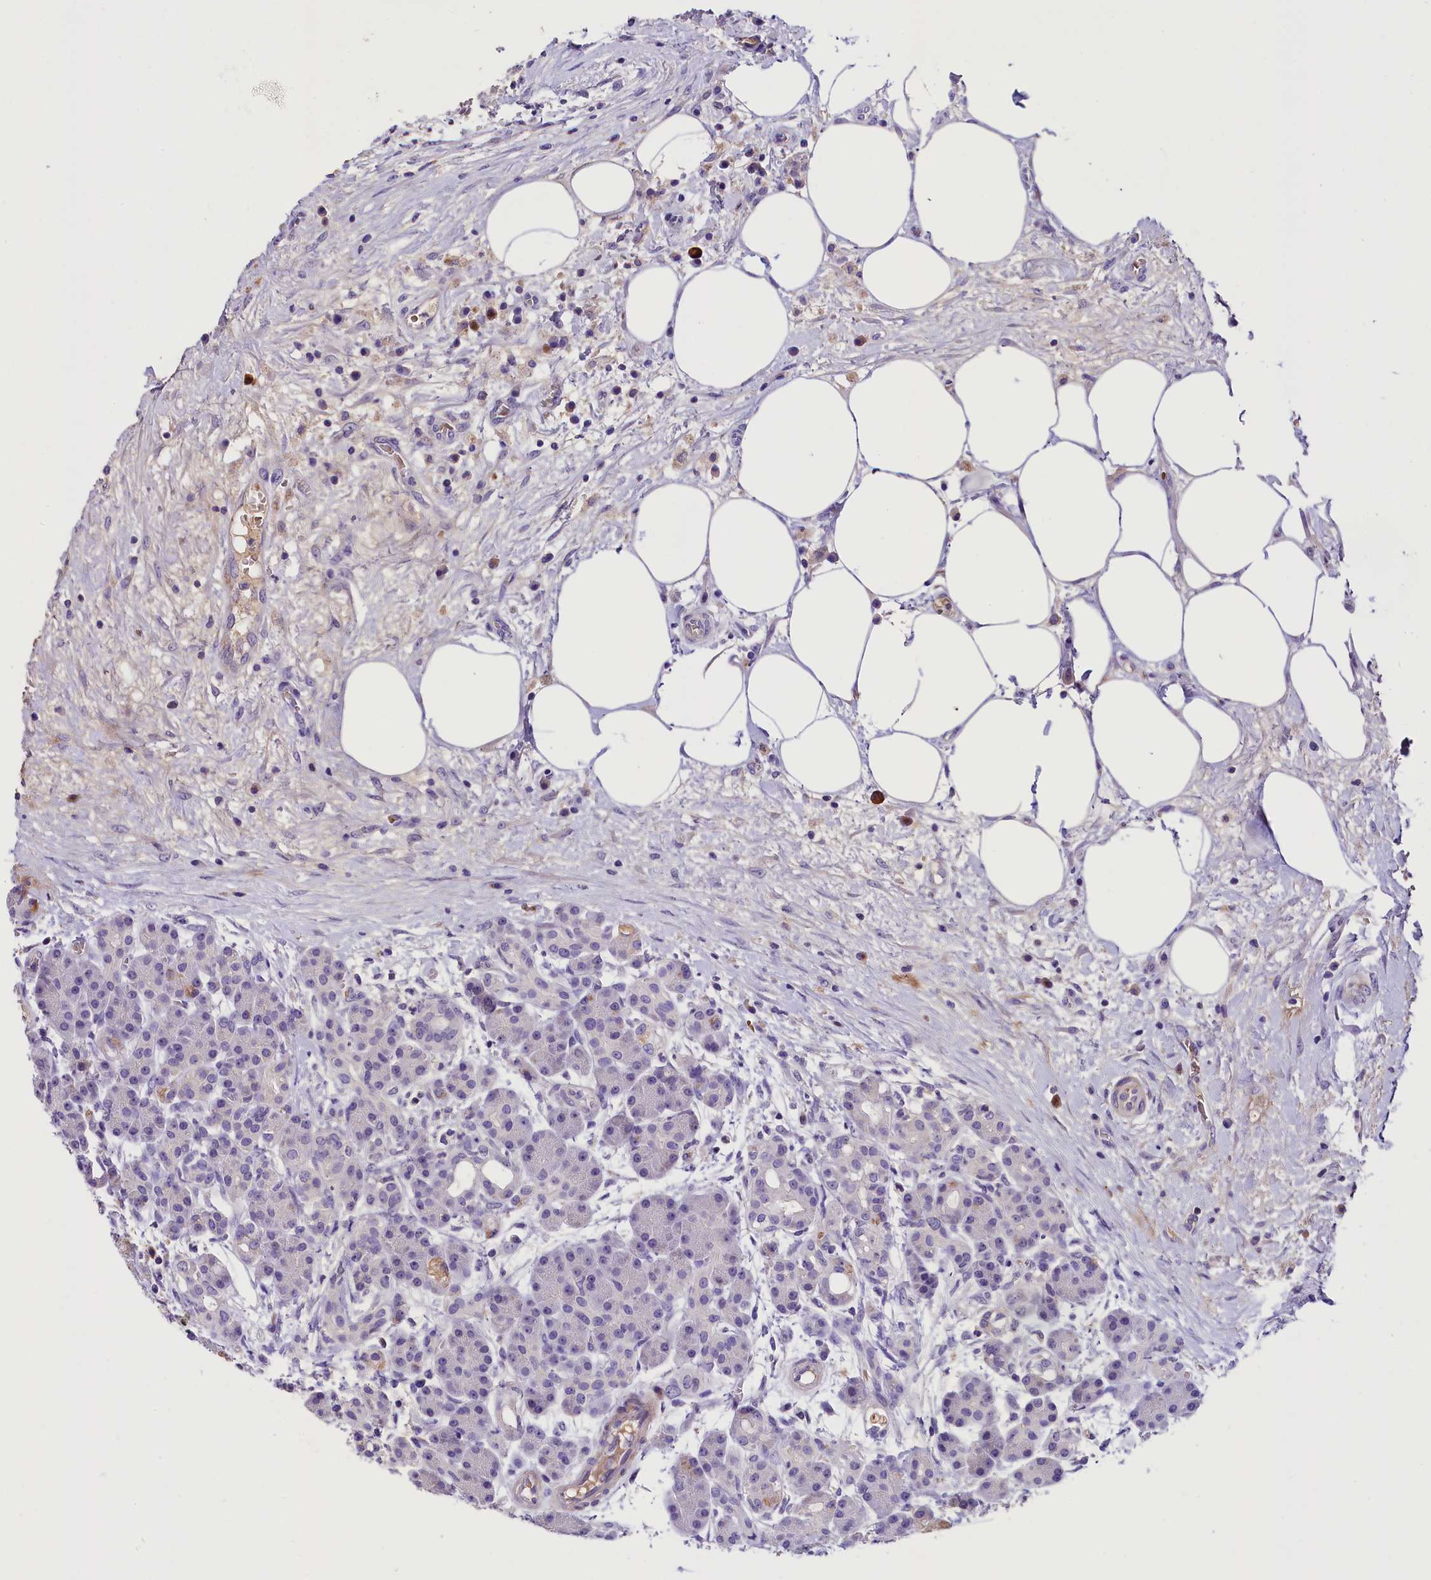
{"staining": {"intensity": "negative", "quantity": "none", "location": "none"}, "tissue": "pancreas", "cell_type": "Exocrine glandular cells", "image_type": "normal", "snomed": [{"axis": "morphology", "description": "Normal tissue, NOS"}, {"axis": "topography", "description": "Pancreas"}], "caption": "This is an immunohistochemistry histopathology image of normal human pancreas. There is no staining in exocrine glandular cells.", "gene": "MEX3B", "patient": {"sex": "male", "age": 63}}